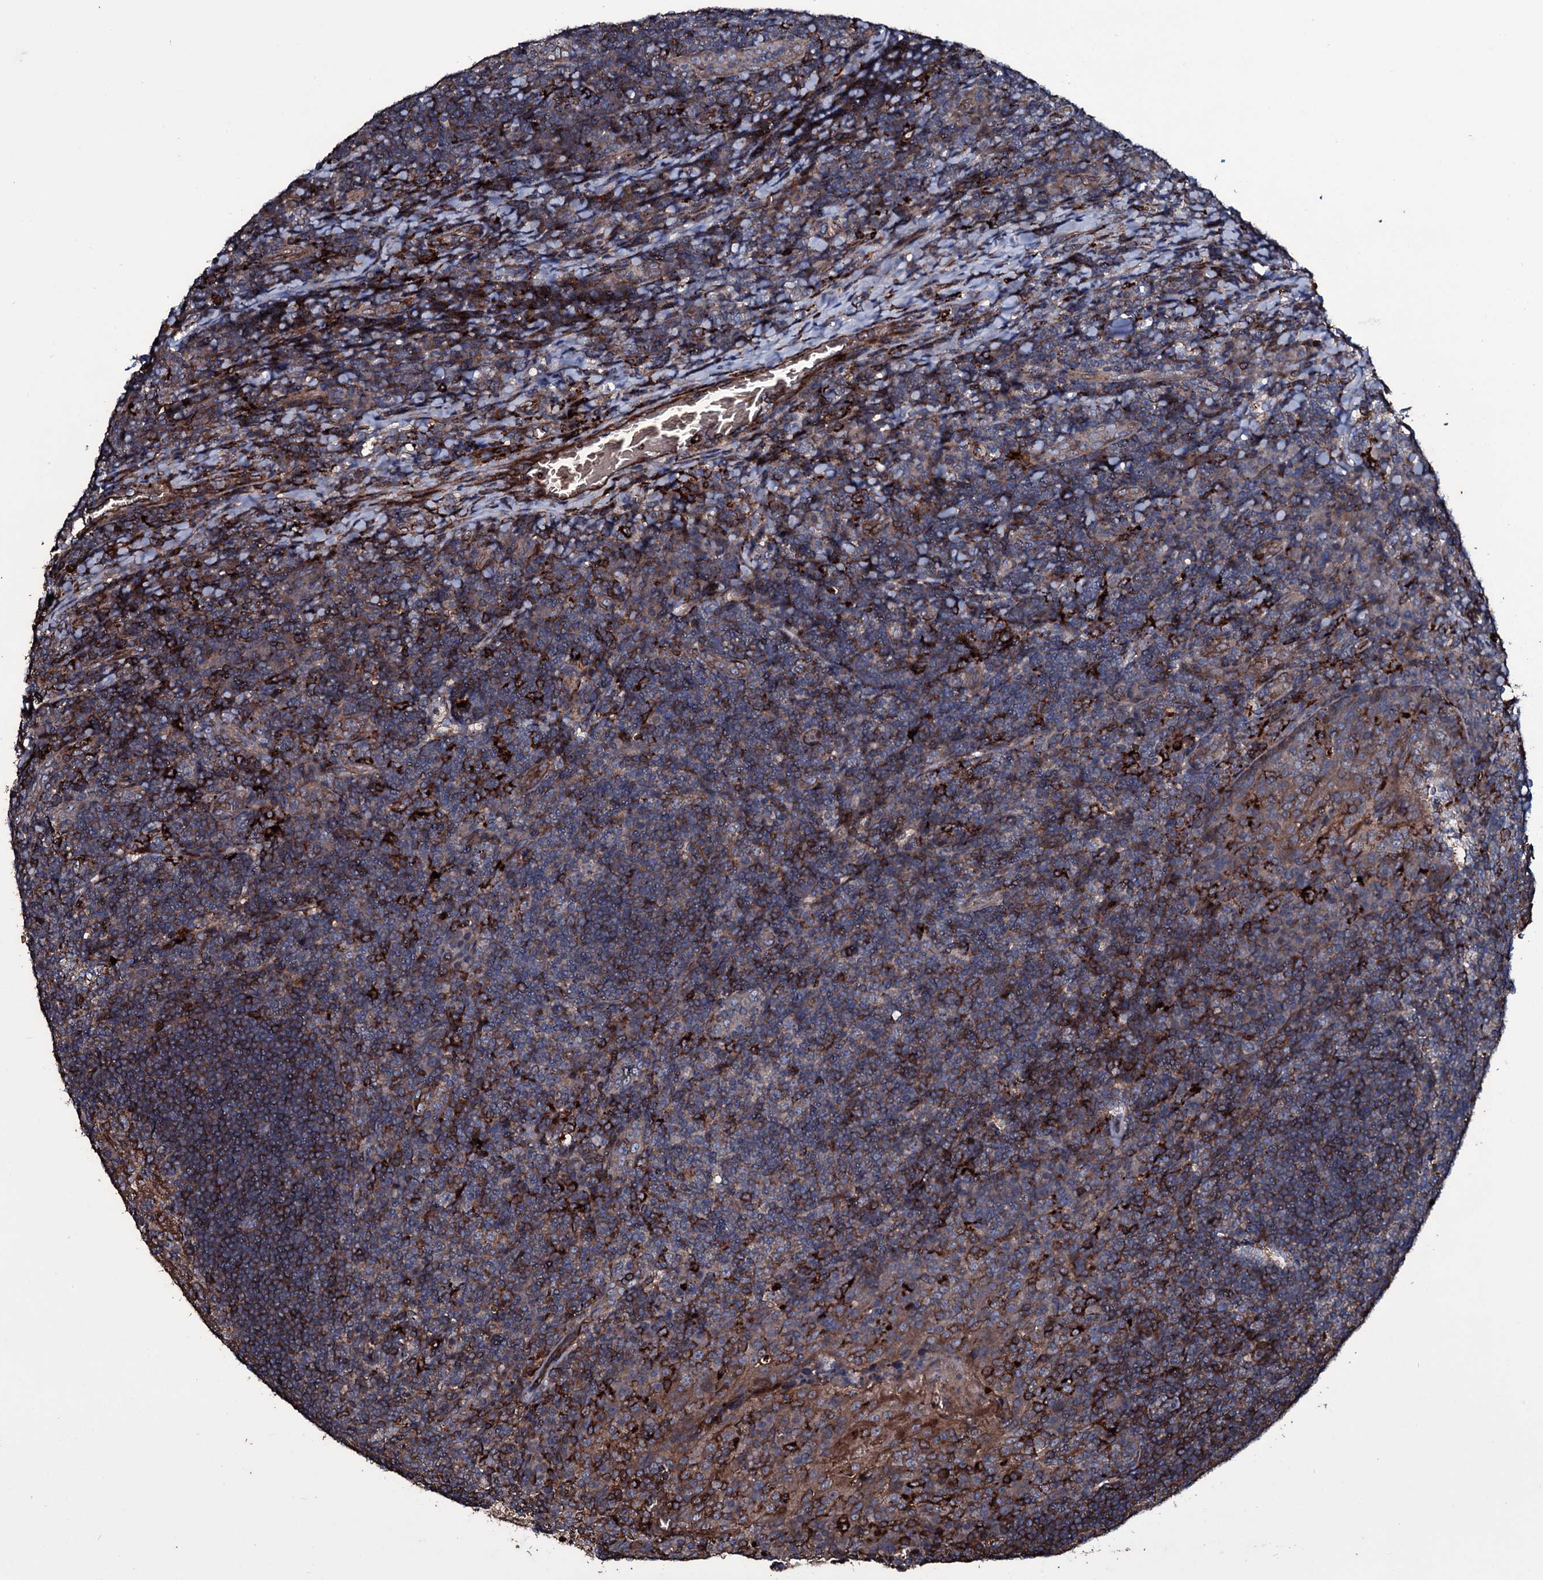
{"staining": {"intensity": "moderate", "quantity": "25%-75%", "location": "cytoplasmic/membranous"}, "tissue": "tonsil", "cell_type": "Germinal center cells", "image_type": "normal", "snomed": [{"axis": "morphology", "description": "Normal tissue, NOS"}, {"axis": "topography", "description": "Tonsil"}], "caption": "An image of human tonsil stained for a protein shows moderate cytoplasmic/membranous brown staining in germinal center cells. The staining was performed using DAB to visualize the protein expression in brown, while the nuclei were stained in blue with hematoxylin (Magnification: 20x).", "gene": "ZSWIM8", "patient": {"sex": "male", "age": 17}}